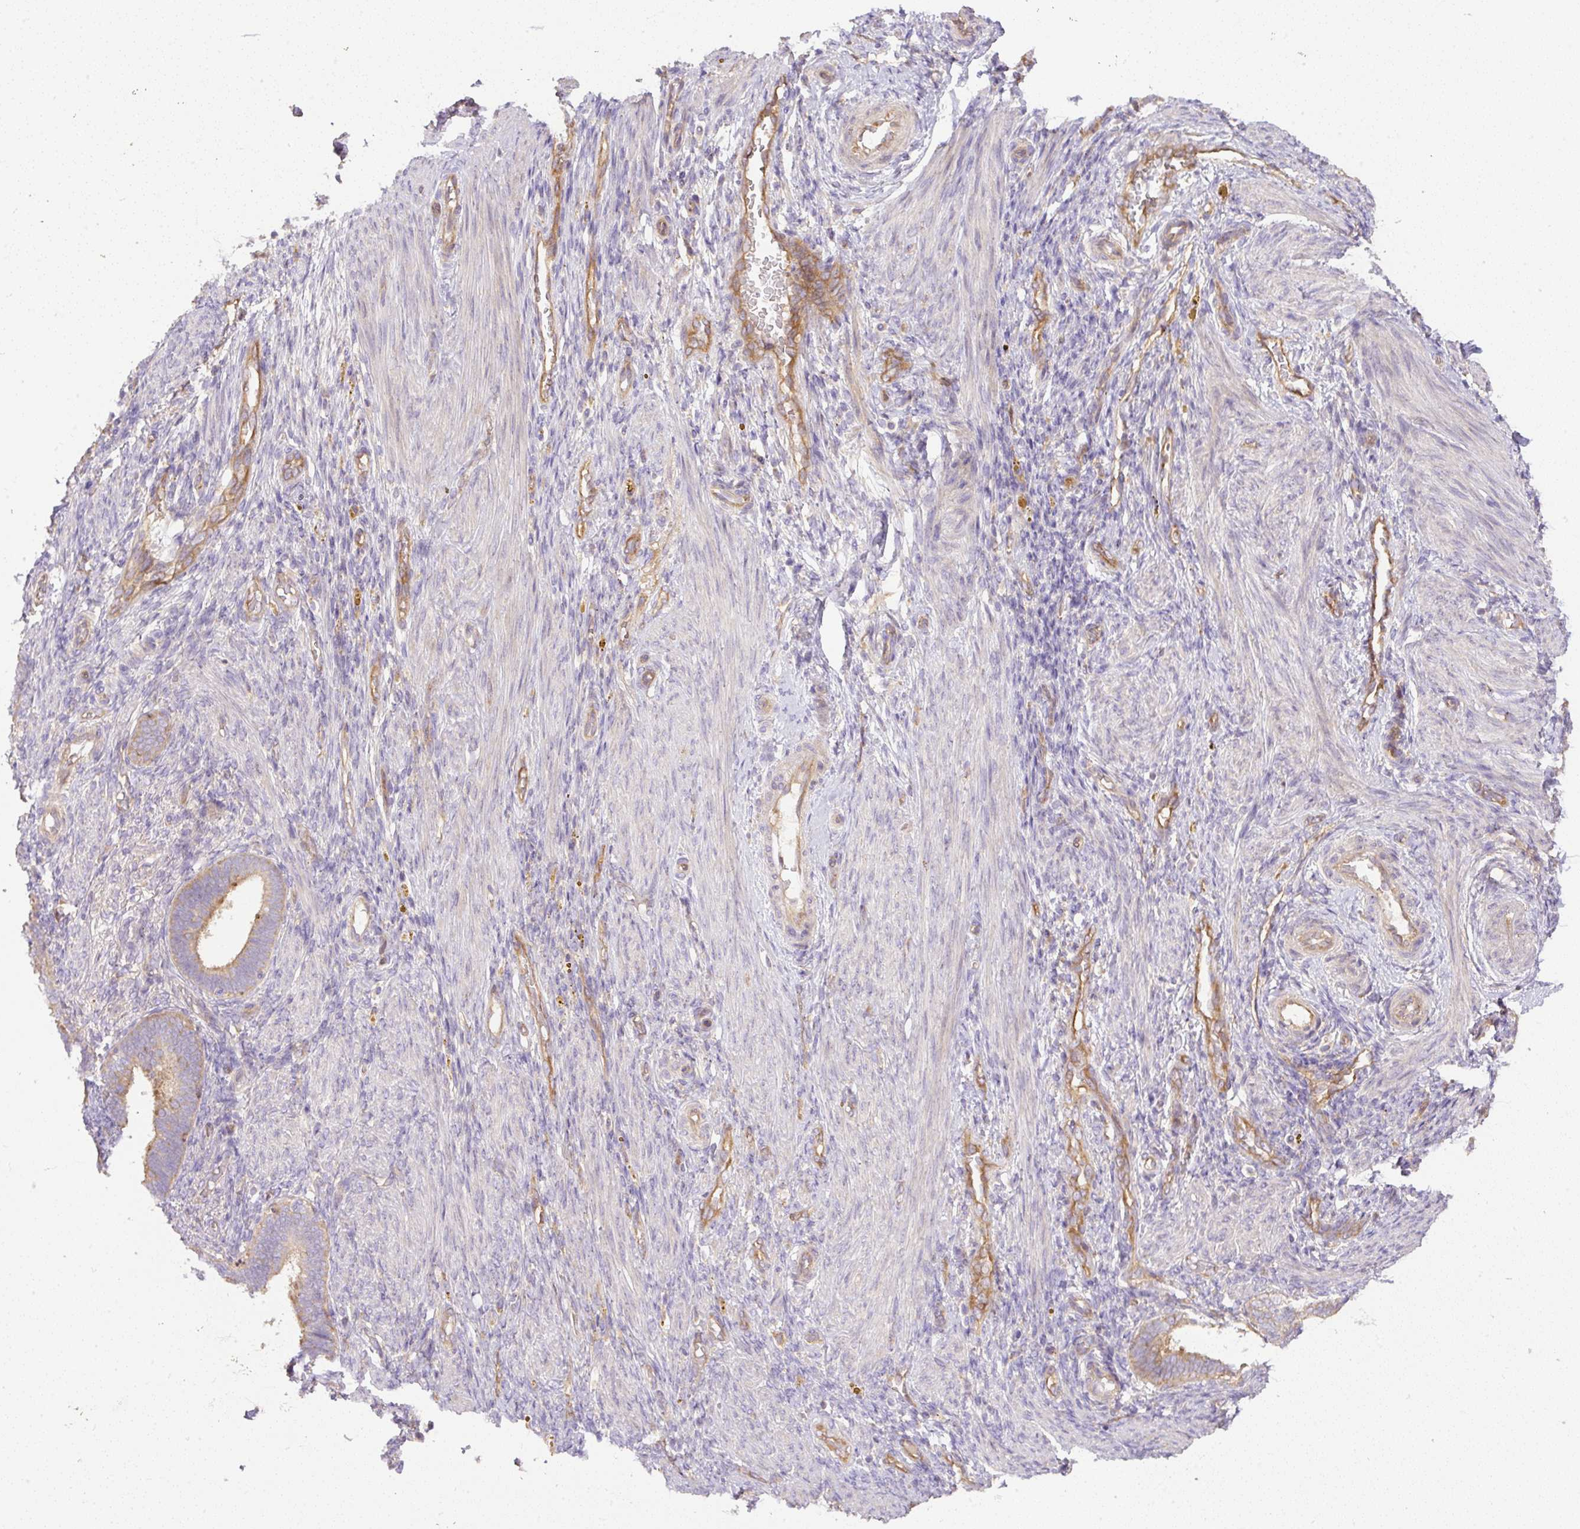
{"staining": {"intensity": "negative", "quantity": "none", "location": "none"}, "tissue": "endometrium", "cell_type": "Cells in endometrial stroma", "image_type": "normal", "snomed": [{"axis": "morphology", "description": "Normal tissue, NOS"}, {"axis": "topography", "description": "Endometrium"}], "caption": "This is an IHC image of normal endometrium. There is no staining in cells in endometrial stroma.", "gene": "DAPK1", "patient": {"sex": "female", "age": 34}}